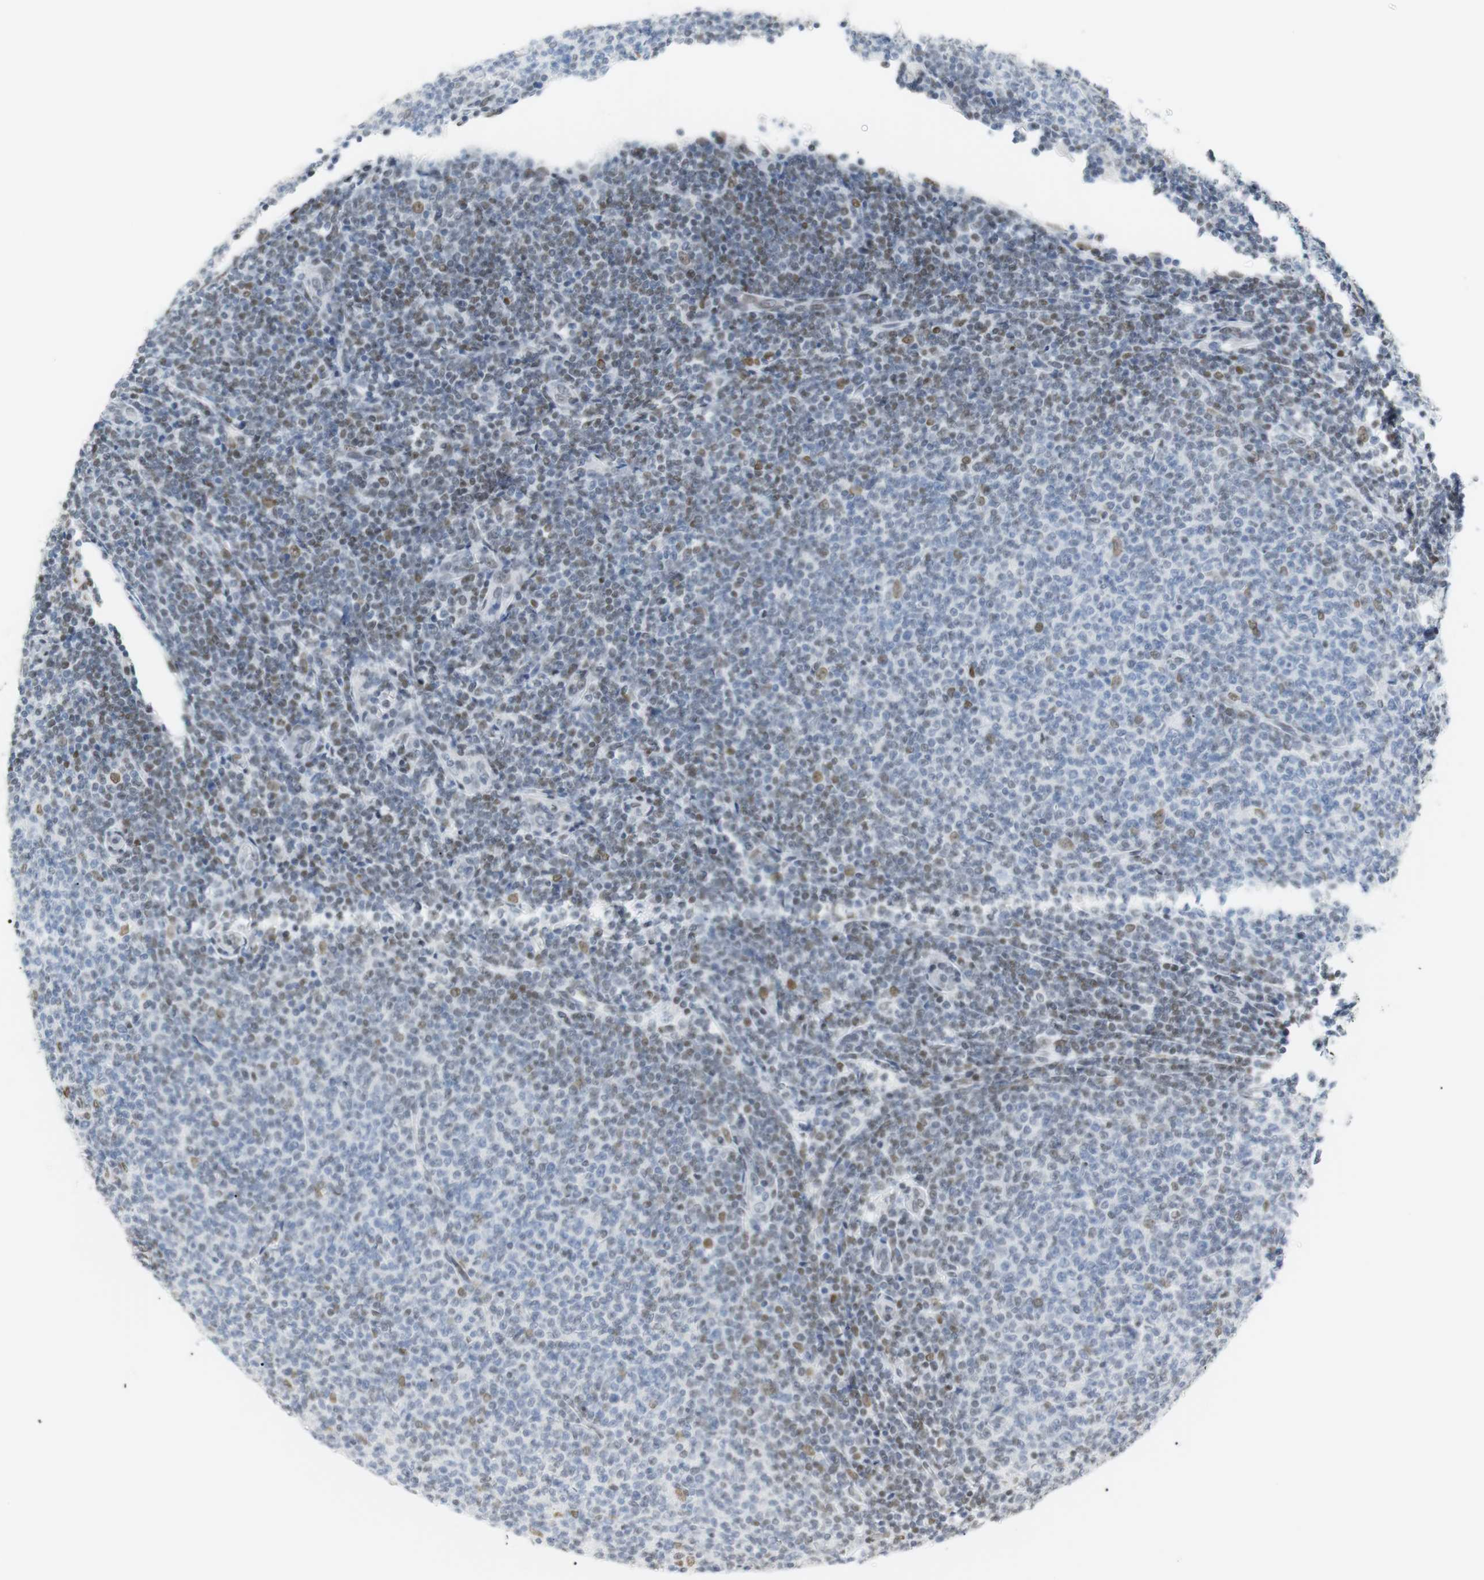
{"staining": {"intensity": "moderate", "quantity": "<25%", "location": "nuclear"}, "tissue": "lymphoma", "cell_type": "Tumor cells", "image_type": "cancer", "snomed": [{"axis": "morphology", "description": "Malignant lymphoma, non-Hodgkin's type, Low grade"}, {"axis": "topography", "description": "Lymph node"}], "caption": "A micrograph of human low-grade malignant lymphoma, non-Hodgkin's type stained for a protein exhibits moderate nuclear brown staining in tumor cells.", "gene": "BMI1", "patient": {"sex": "male", "age": 66}}